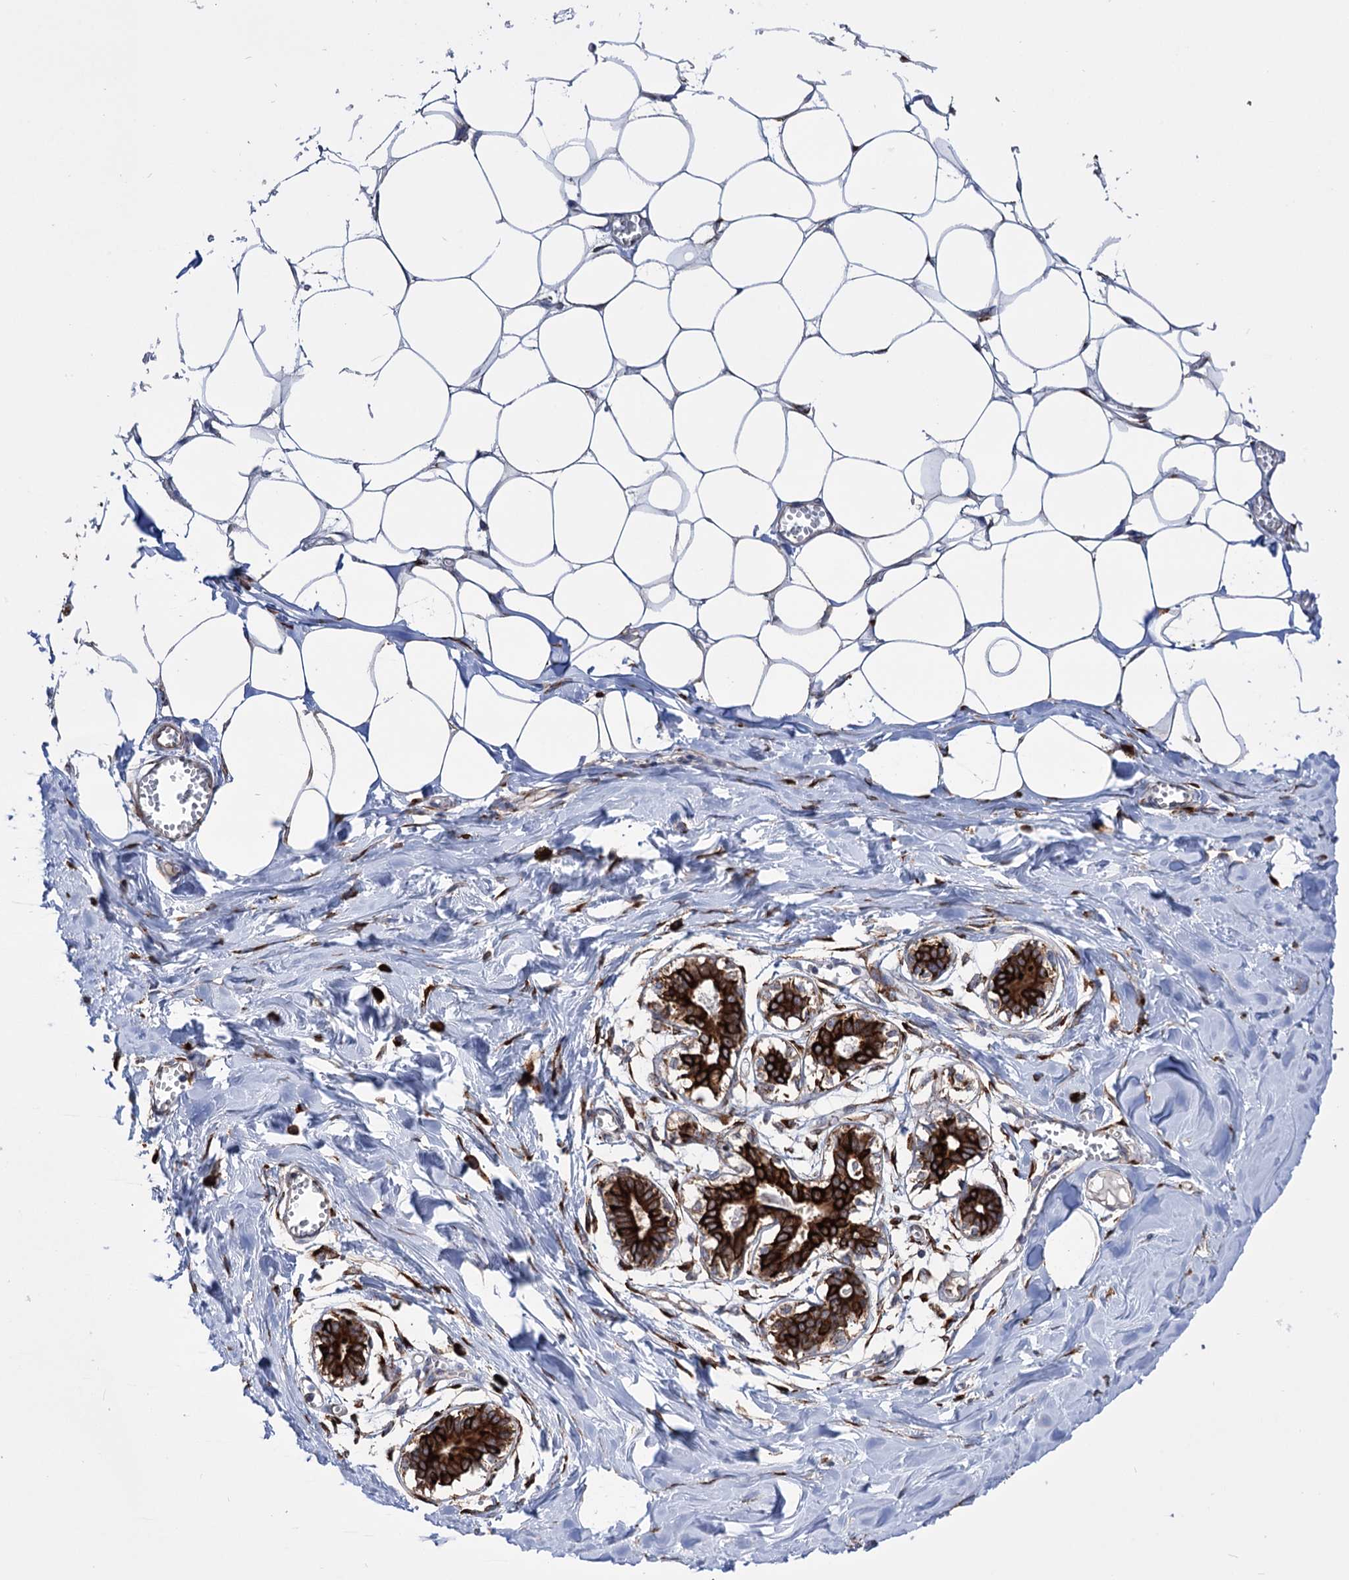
{"staining": {"intensity": "negative", "quantity": "none", "location": "none"}, "tissue": "breast", "cell_type": "Adipocytes", "image_type": "normal", "snomed": [{"axis": "morphology", "description": "Normal tissue, NOS"}, {"axis": "topography", "description": "Breast"}], "caption": "A photomicrograph of breast stained for a protein shows no brown staining in adipocytes.", "gene": "CDAN1", "patient": {"sex": "female", "age": 27}}